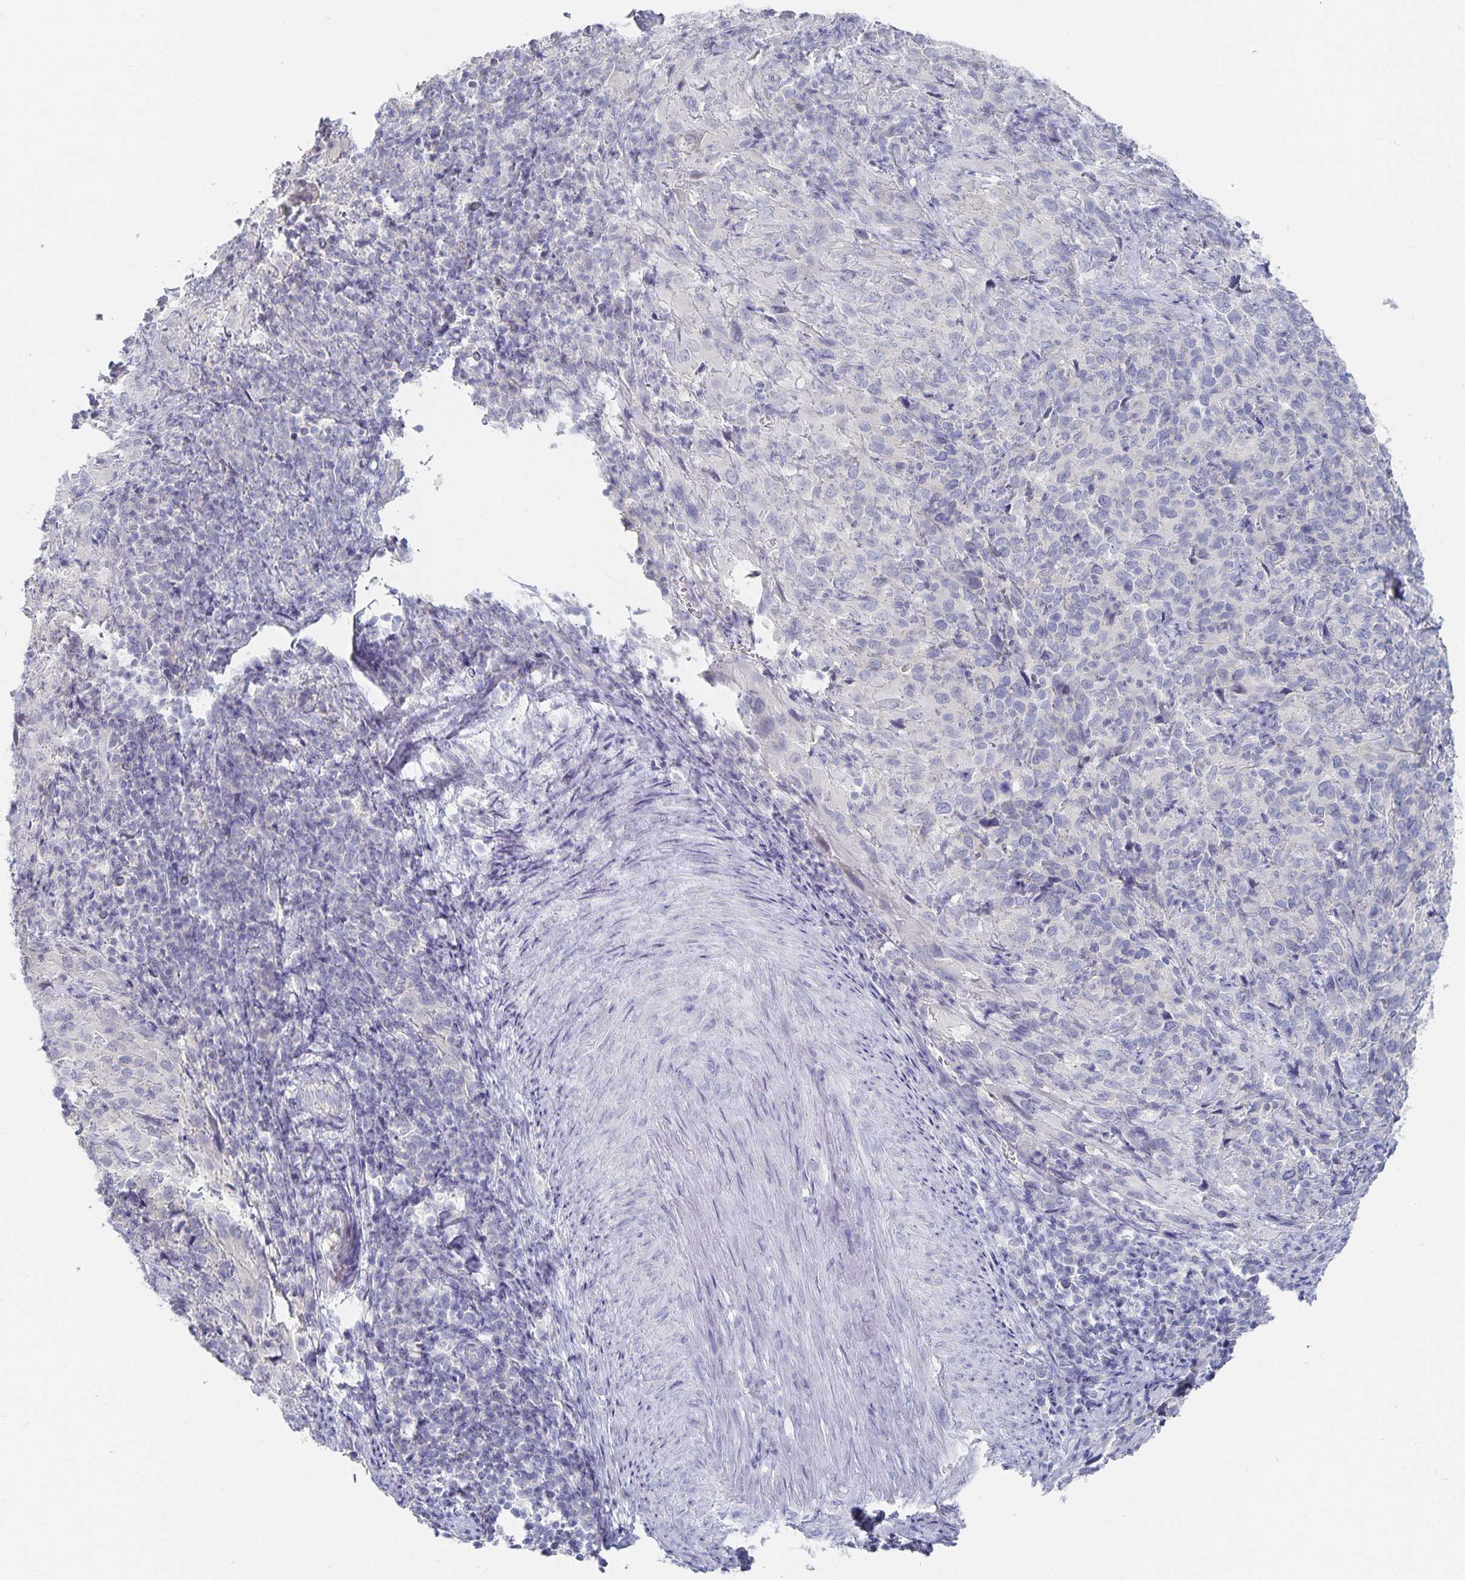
{"staining": {"intensity": "negative", "quantity": "none", "location": "none"}, "tissue": "cervical cancer", "cell_type": "Tumor cells", "image_type": "cancer", "snomed": [{"axis": "morphology", "description": "Squamous cell carcinoma, NOS"}, {"axis": "topography", "description": "Cervix"}], "caption": "There is no significant positivity in tumor cells of cervical cancer.", "gene": "DNAH9", "patient": {"sex": "female", "age": 51}}